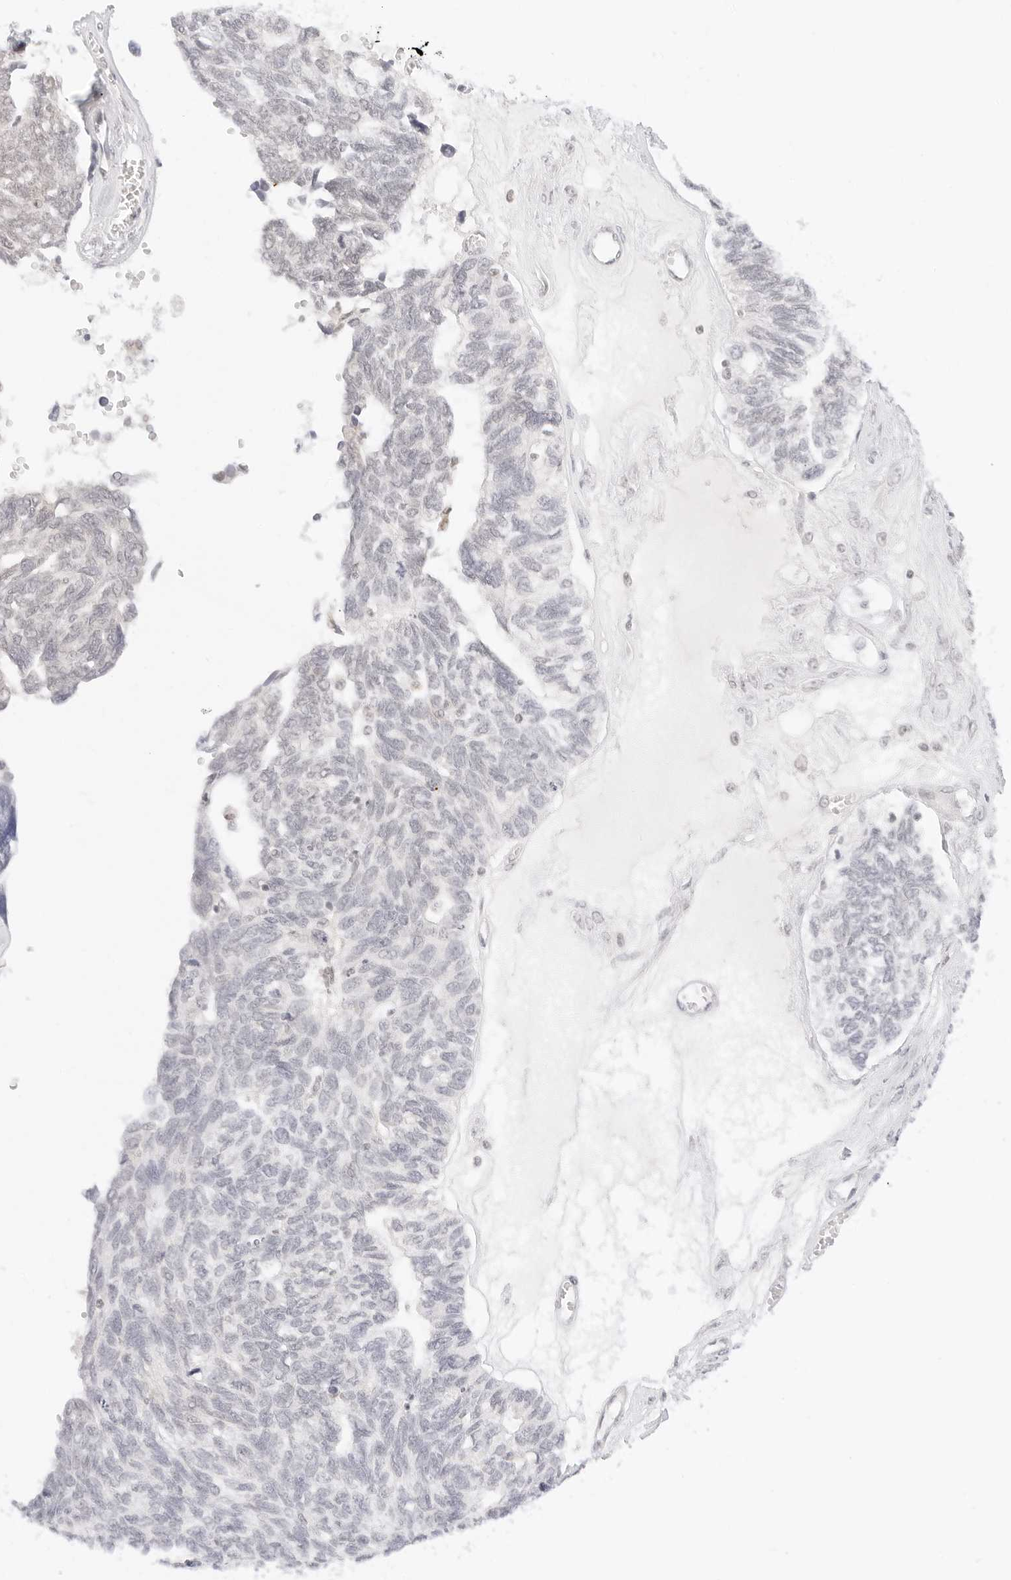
{"staining": {"intensity": "negative", "quantity": "none", "location": "none"}, "tissue": "ovarian cancer", "cell_type": "Tumor cells", "image_type": "cancer", "snomed": [{"axis": "morphology", "description": "Cystadenocarcinoma, serous, NOS"}, {"axis": "topography", "description": "Ovary"}], "caption": "An IHC photomicrograph of serous cystadenocarcinoma (ovarian) is shown. There is no staining in tumor cells of serous cystadenocarcinoma (ovarian).", "gene": "POLR3C", "patient": {"sex": "female", "age": 79}}